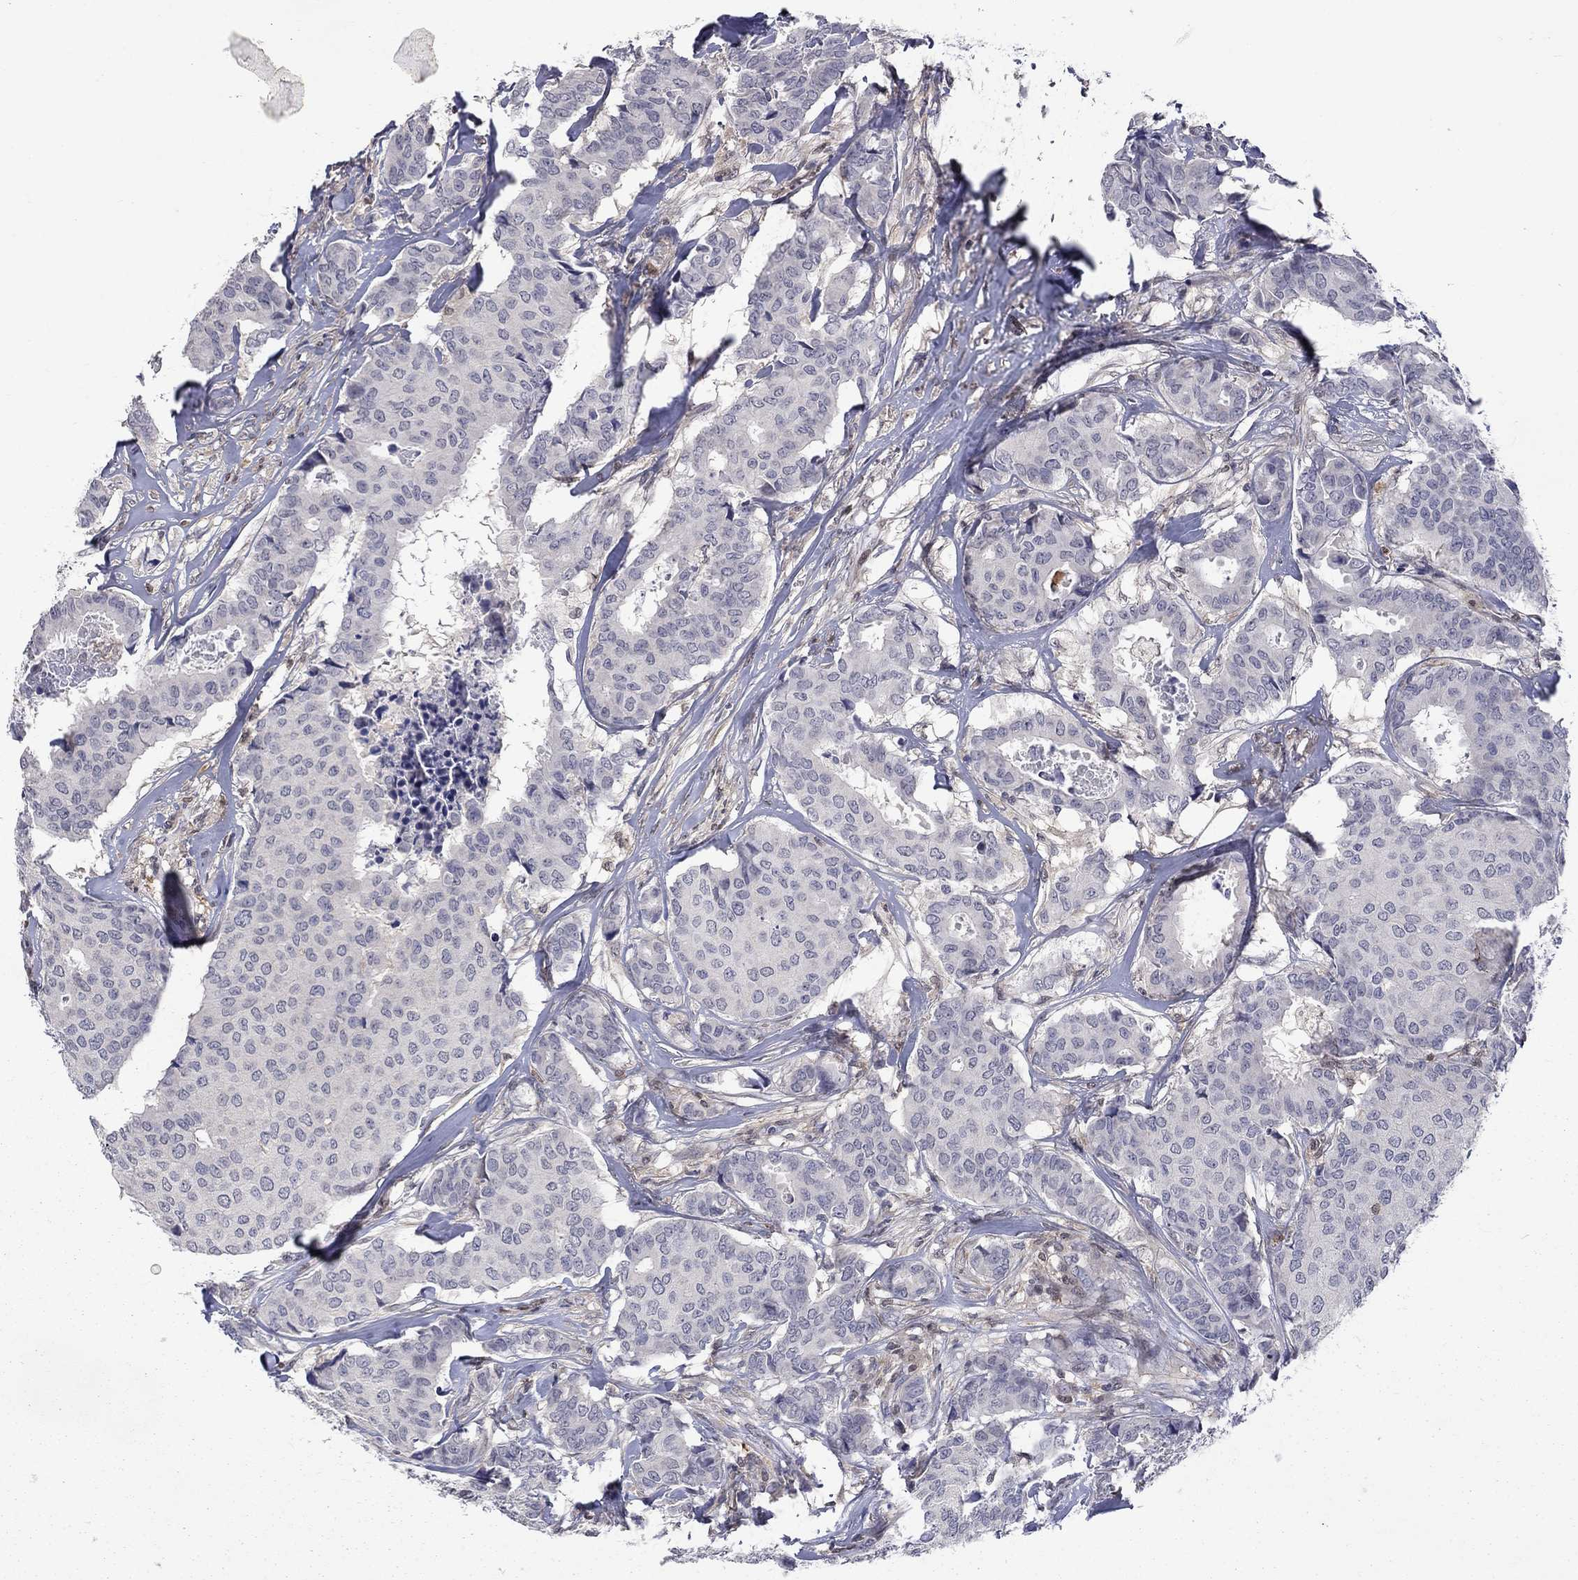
{"staining": {"intensity": "negative", "quantity": "none", "location": "none"}, "tissue": "breast cancer", "cell_type": "Tumor cells", "image_type": "cancer", "snomed": [{"axis": "morphology", "description": "Duct carcinoma"}, {"axis": "topography", "description": "Breast"}], "caption": "A high-resolution photomicrograph shows immunohistochemistry staining of breast infiltrating ductal carcinoma, which displays no significant staining in tumor cells.", "gene": "CBR1", "patient": {"sex": "female", "age": 75}}